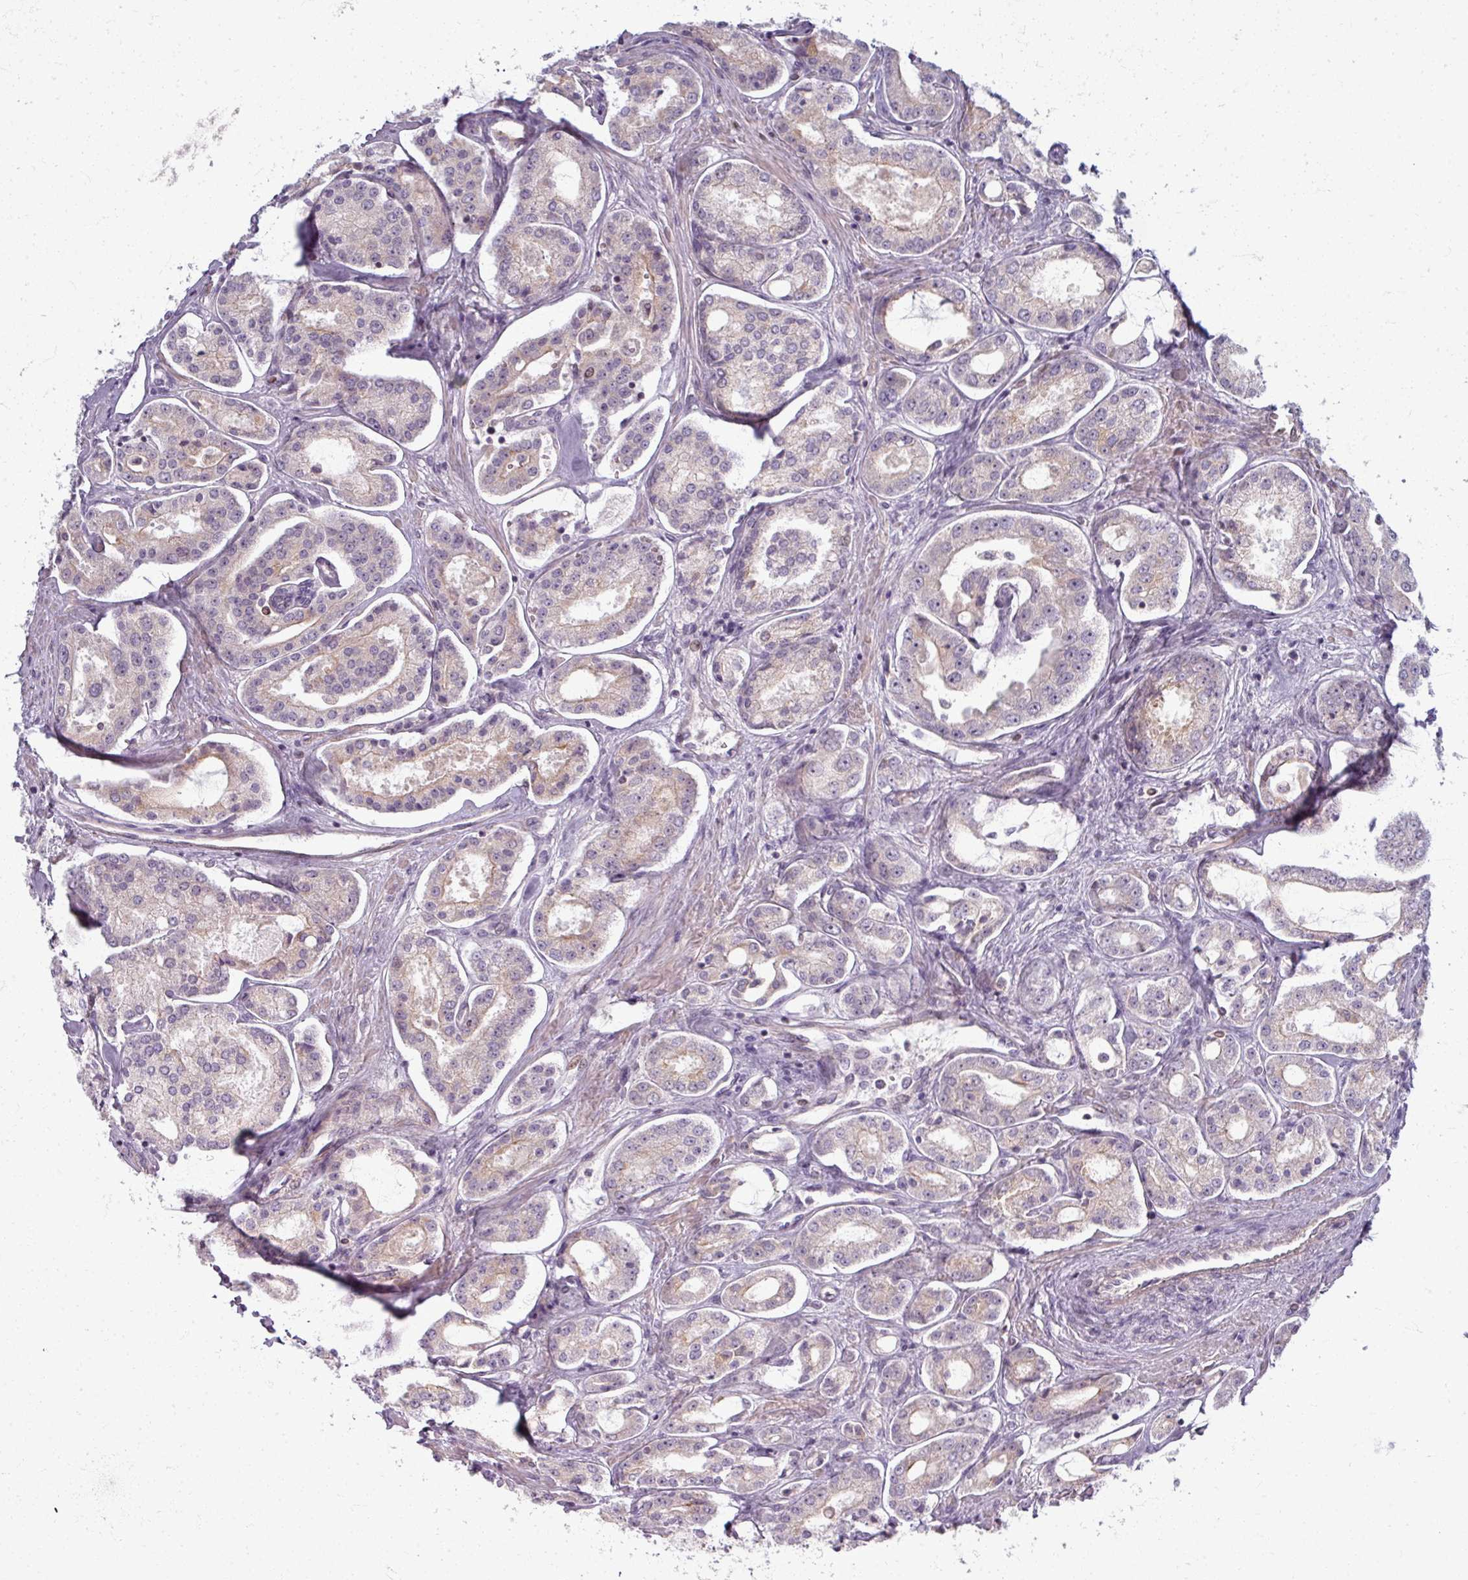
{"staining": {"intensity": "weak", "quantity": "25%-75%", "location": "cytoplasmic/membranous"}, "tissue": "prostate cancer", "cell_type": "Tumor cells", "image_type": "cancer", "snomed": [{"axis": "morphology", "description": "Adenocarcinoma, Low grade"}, {"axis": "topography", "description": "Prostate"}], "caption": "This photomicrograph shows immunohistochemistry (IHC) staining of prostate adenocarcinoma (low-grade), with low weak cytoplasmic/membranous expression in approximately 25%-75% of tumor cells.", "gene": "TTLL7", "patient": {"sex": "male", "age": 68}}